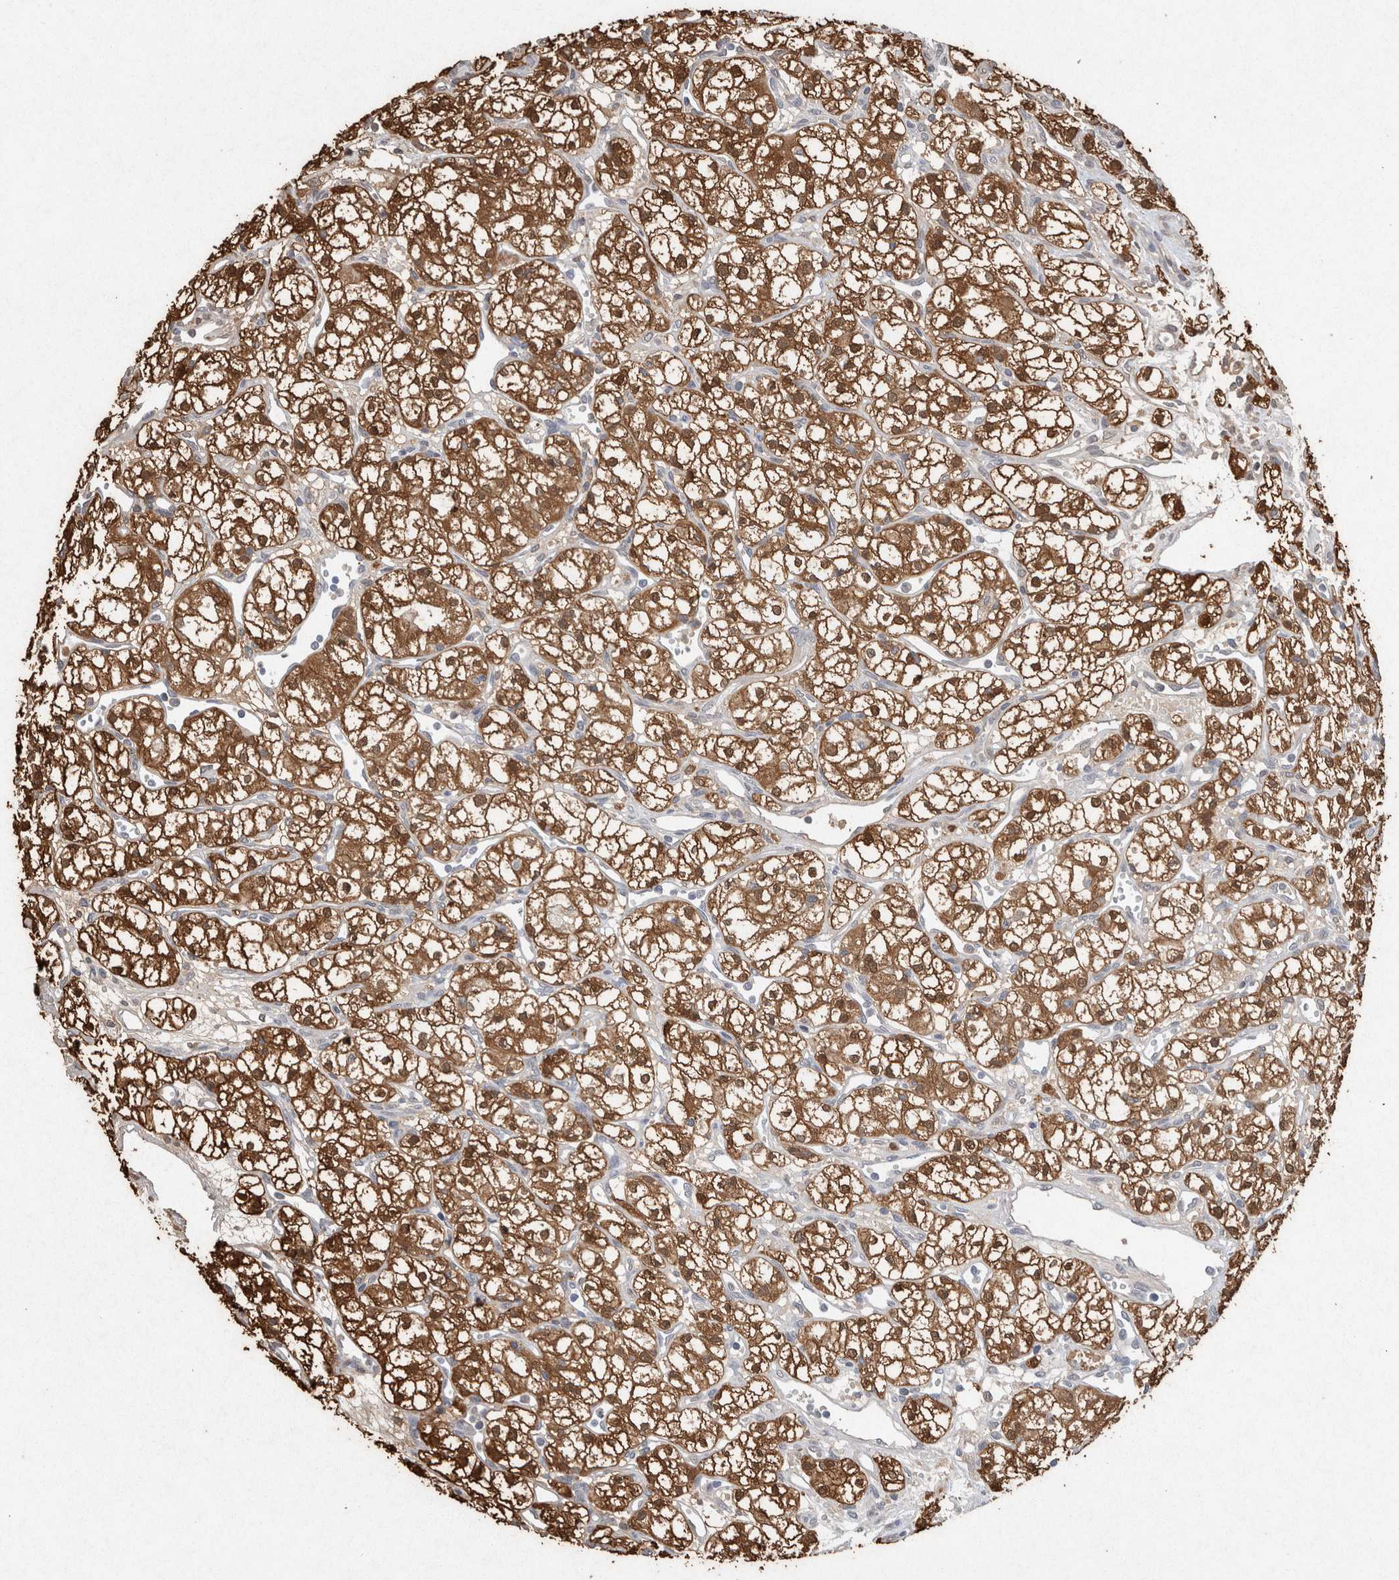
{"staining": {"intensity": "moderate", "quantity": ">75%", "location": "cytoplasmic/membranous,nuclear"}, "tissue": "renal cancer", "cell_type": "Tumor cells", "image_type": "cancer", "snomed": [{"axis": "morphology", "description": "Normal tissue, NOS"}, {"axis": "morphology", "description": "Adenocarcinoma, NOS"}, {"axis": "topography", "description": "Kidney"}], "caption": "Immunohistochemistry (DAB) staining of adenocarcinoma (renal) displays moderate cytoplasmic/membranous and nuclear protein positivity in approximately >75% of tumor cells.", "gene": "FABP7", "patient": {"sex": "male", "age": 59}}